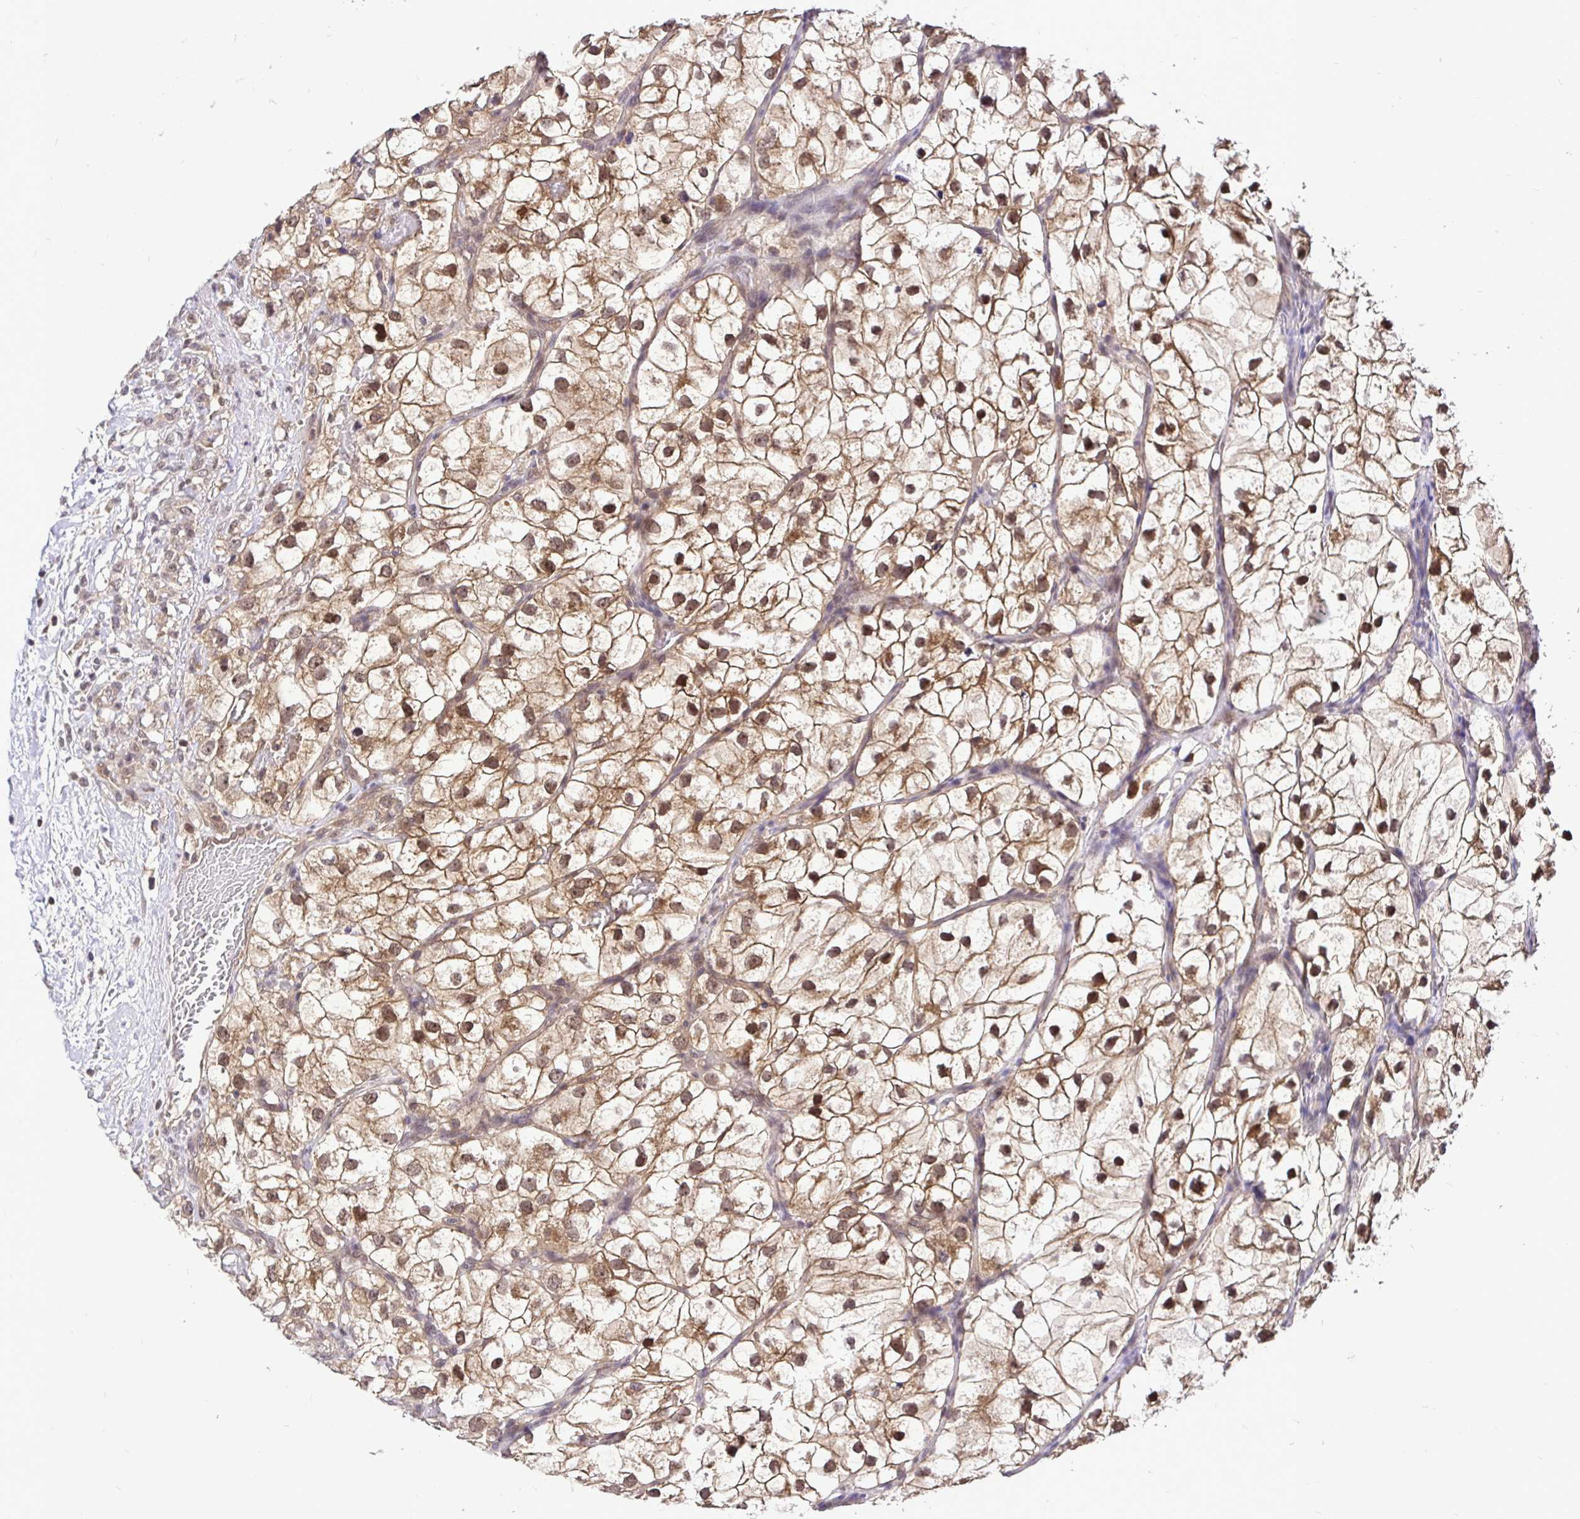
{"staining": {"intensity": "moderate", "quantity": ">75%", "location": "cytoplasmic/membranous,nuclear"}, "tissue": "renal cancer", "cell_type": "Tumor cells", "image_type": "cancer", "snomed": [{"axis": "morphology", "description": "Adenocarcinoma, NOS"}, {"axis": "topography", "description": "Kidney"}], "caption": "Renal adenocarcinoma stained for a protein (brown) shows moderate cytoplasmic/membranous and nuclear positive expression in about >75% of tumor cells.", "gene": "UBE2M", "patient": {"sex": "male", "age": 59}}